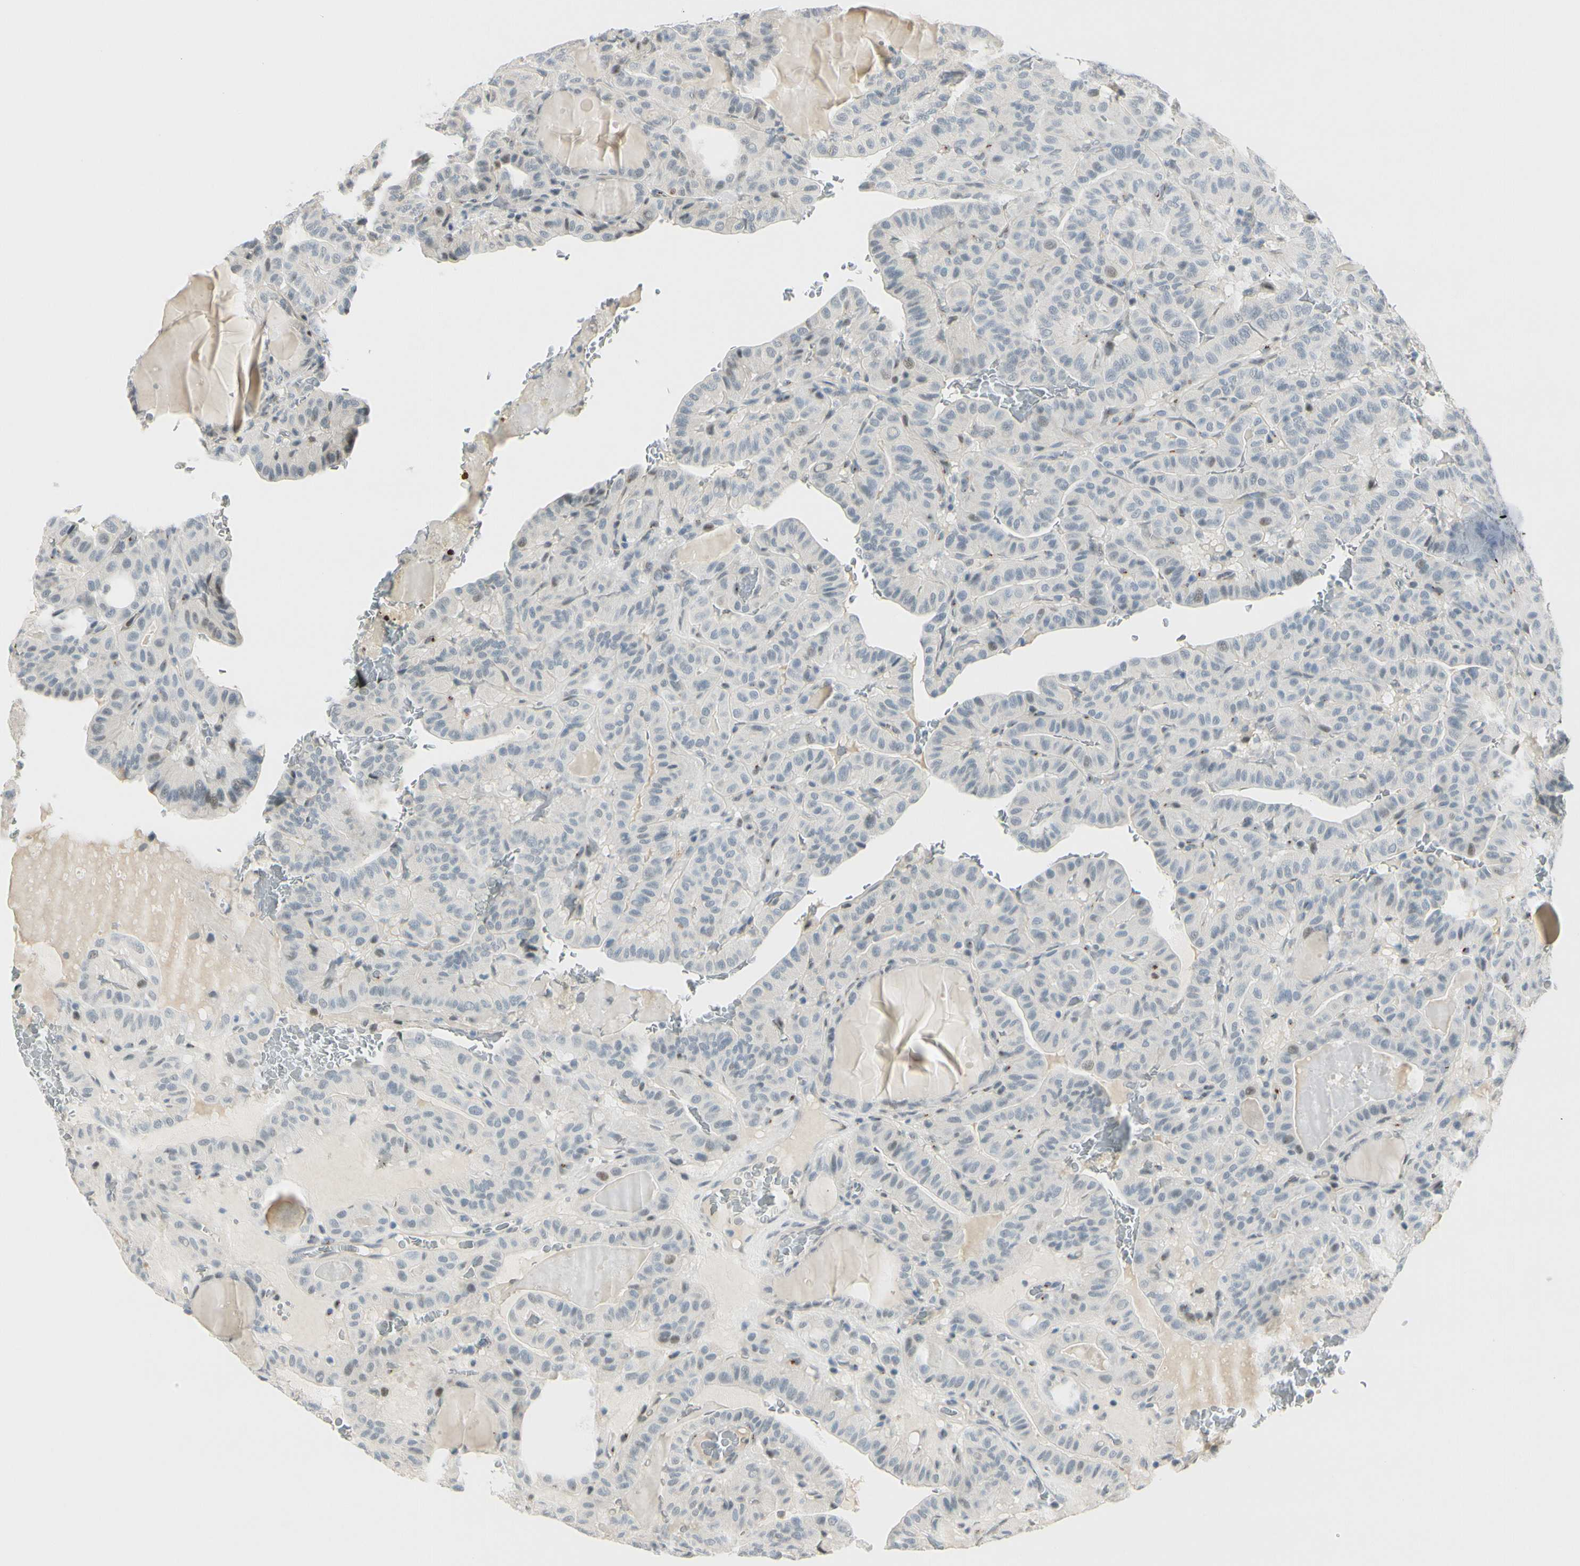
{"staining": {"intensity": "negative", "quantity": "none", "location": "none"}, "tissue": "thyroid cancer", "cell_type": "Tumor cells", "image_type": "cancer", "snomed": [{"axis": "morphology", "description": "Papillary adenocarcinoma, NOS"}, {"axis": "topography", "description": "Thyroid gland"}], "caption": "Thyroid papillary adenocarcinoma stained for a protein using immunohistochemistry shows no positivity tumor cells.", "gene": "B4GALNT1", "patient": {"sex": "male", "age": 77}}